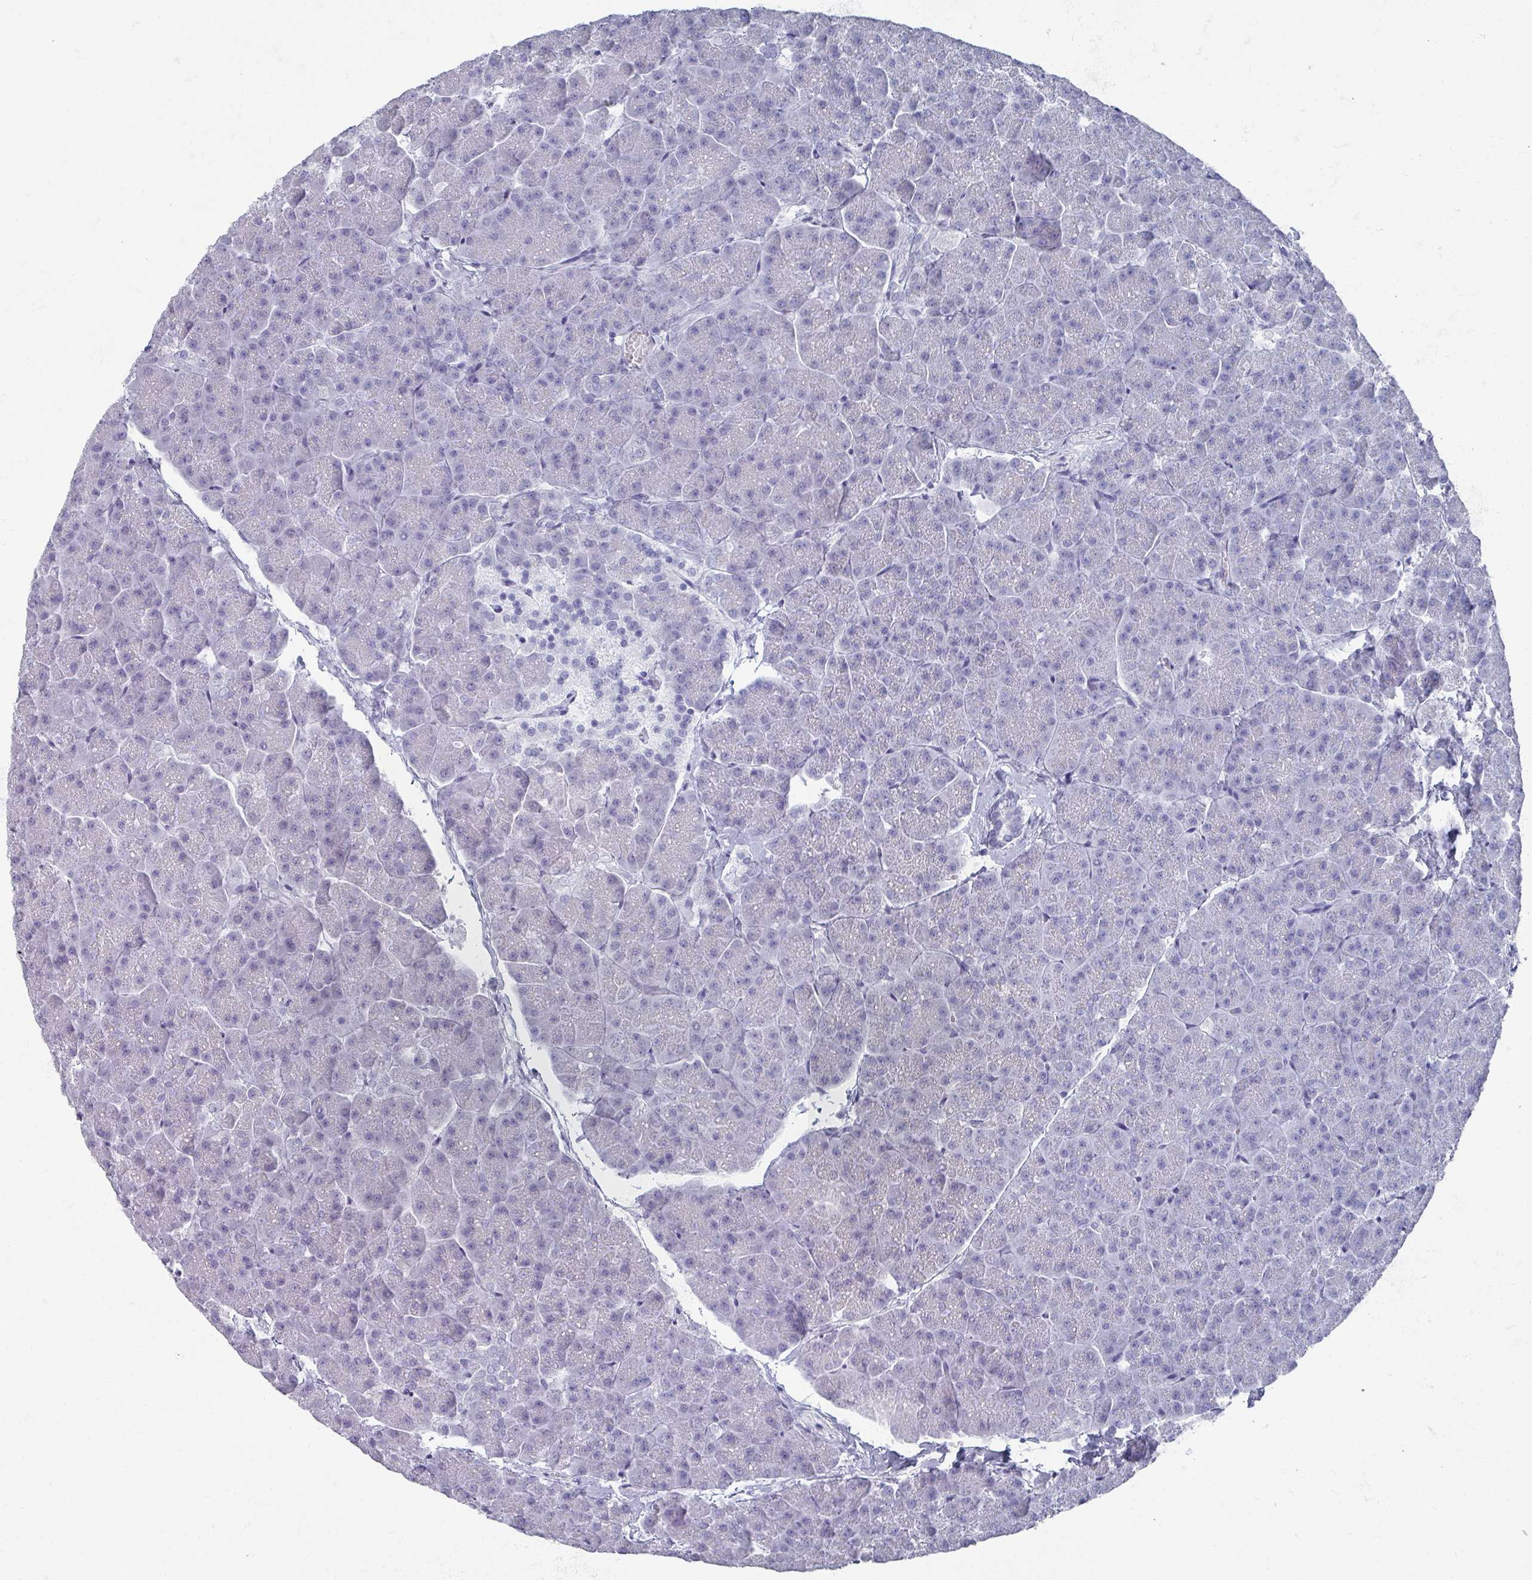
{"staining": {"intensity": "negative", "quantity": "none", "location": "none"}, "tissue": "pancreas", "cell_type": "Exocrine glandular cells", "image_type": "normal", "snomed": [{"axis": "morphology", "description": "Normal tissue, NOS"}, {"axis": "topography", "description": "Pancreas"}, {"axis": "topography", "description": "Peripheral nerve tissue"}], "caption": "DAB immunohistochemical staining of normal human pancreas demonstrates no significant staining in exocrine glandular cells. (Stains: DAB (3,3'-diaminobenzidine) IHC with hematoxylin counter stain, Microscopy: brightfield microscopy at high magnification).", "gene": "OMG", "patient": {"sex": "male", "age": 54}}